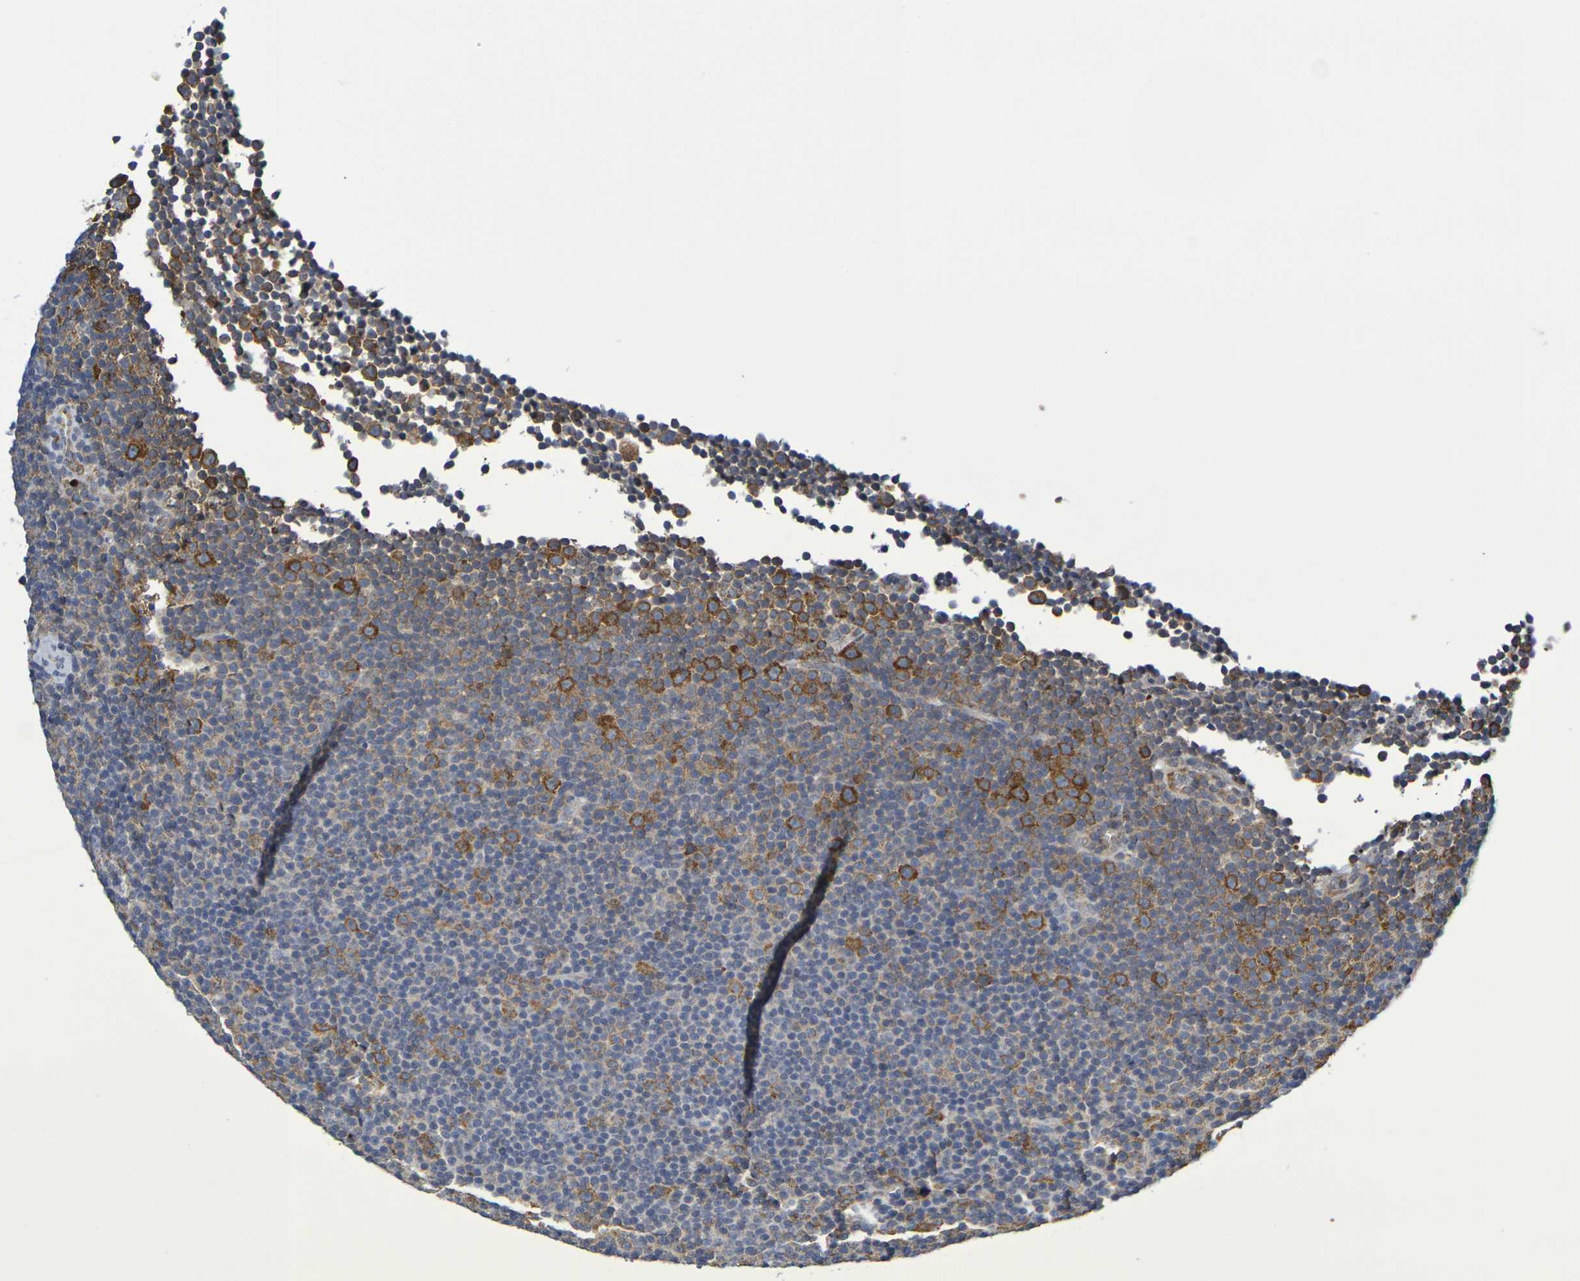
{"staining": {"intensity": "strong", "quantity": "<25%", "location": "cytoplasmic/membranous"}, "tissue": "lymphoma", "cell_type": "Tumor cells", "image_type": "cancer", "snomed": [{"axis": "morphology", "description": "Malignant lymphoma, non-Hodgkin's type, Low grade"}, {"axis": "topography", "description": "Lymph node"}], "caption": "Protein analysis of lymphoma tissue exhibits strong cytoplasmic/membranous staining in about <25% of tumor cells. Ihc stains the protein of interest in brown and the nuclei are stained blue.", "gene": "CHRNB1", "patient": {"sex": "female", "age": 67}}